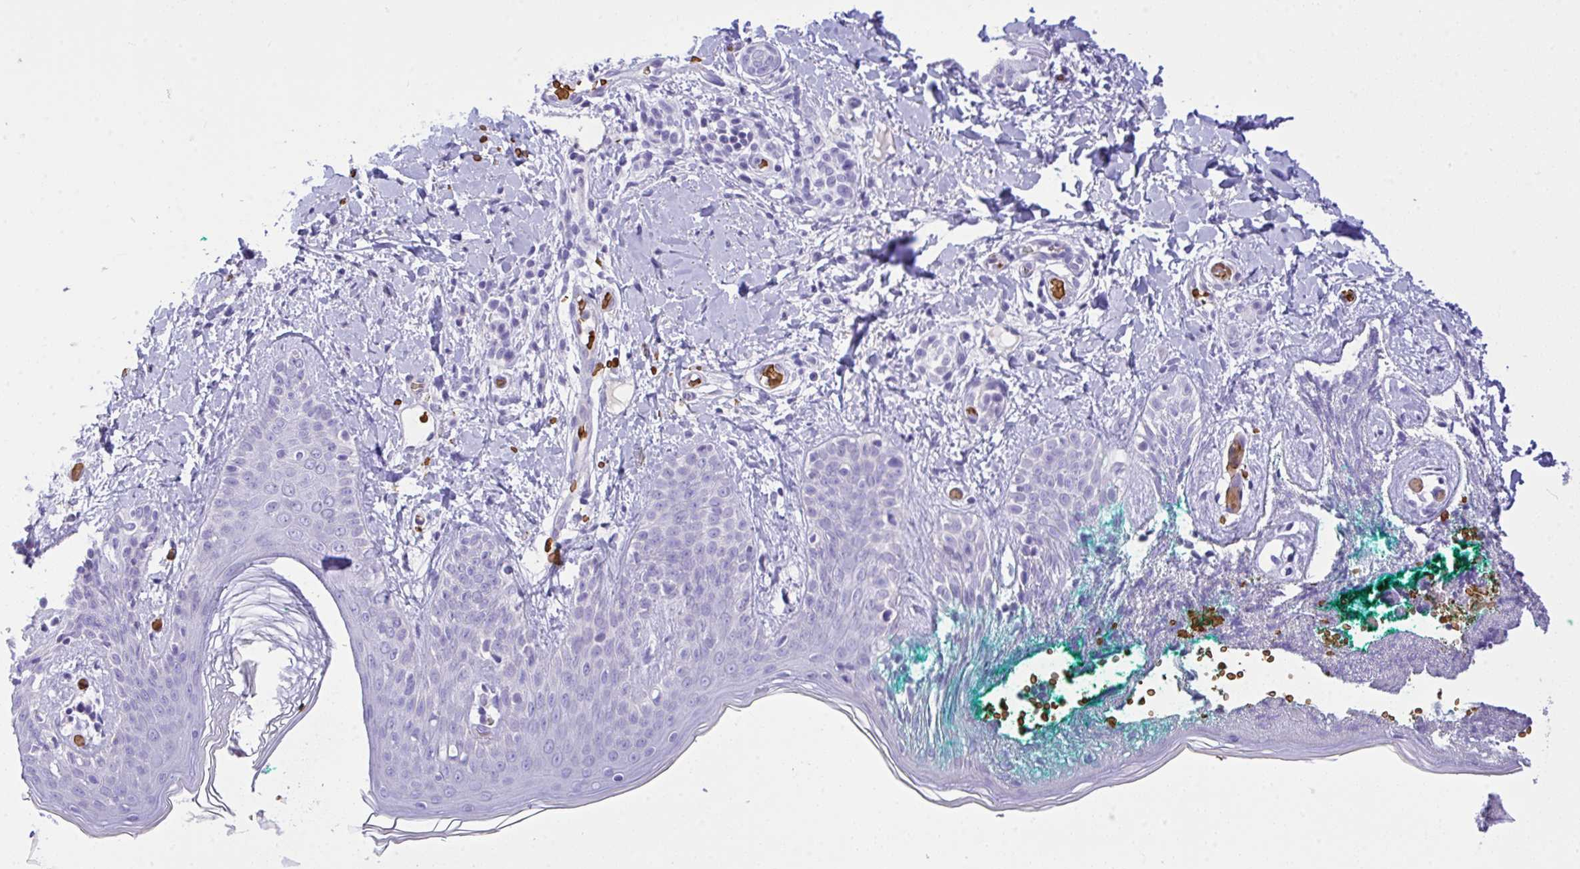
{"staining": {"intensity": "negative", "quantity": "none", "location": "none"}, "tissue": "skin", "cell_type": "Fibroblasts", "image_type": "normal", "snomed": [{"axis": "morphology", "description": "Normal tissue, NOS"}, {"axis": "topography", "description": "Skin"}], "caption": "IHC image of normal human skin stained for a protein (brown), which reveals no staining in fibroblasts.", "gene": "ZNF221", "patient": {"sex": "male", "age": 16}}